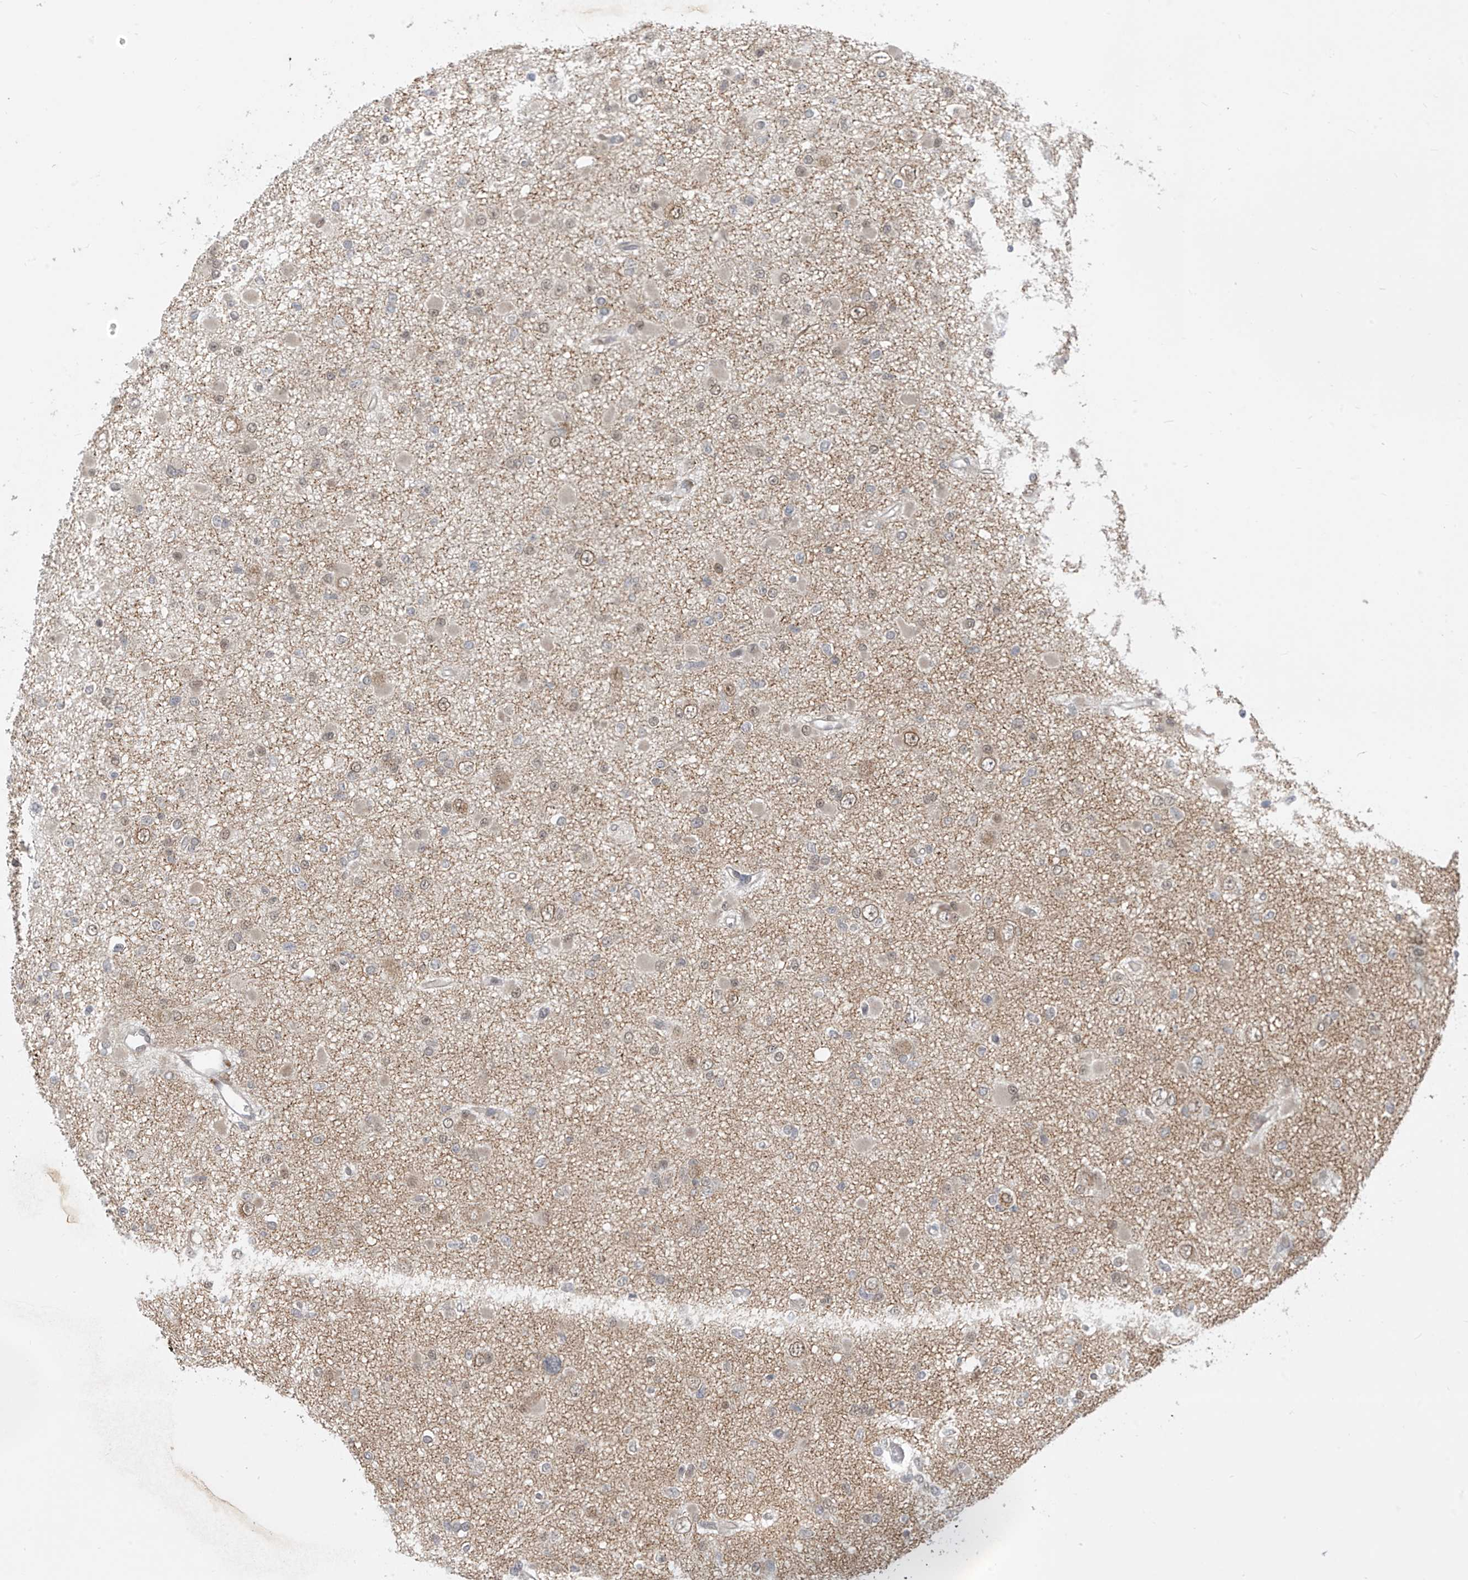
{"staining": {"intensity": "weak", "quantity": "25%-75%", "location": "cytoplasmic/membranous,nuclear"}, "tissue": "glioma", "cell_type": "Tumor cells", "image_type": "cancer", "snomed": [{"axis": "morphology", "description": "Glioma, malignant, Low grade"}, {"axis": "topography", "description": "Brain"}], "caption": "An immunohistochemistry (IHC) micrograph of neoplastic tissue is shown. Protein staining in brown highlights weak cytoplasmic/membranous and nuclear positivity in malignant glioma (low-grade) within tumor cells.", "gene": "LAGE3", "patient": {"sex": "female", "age": 22}}